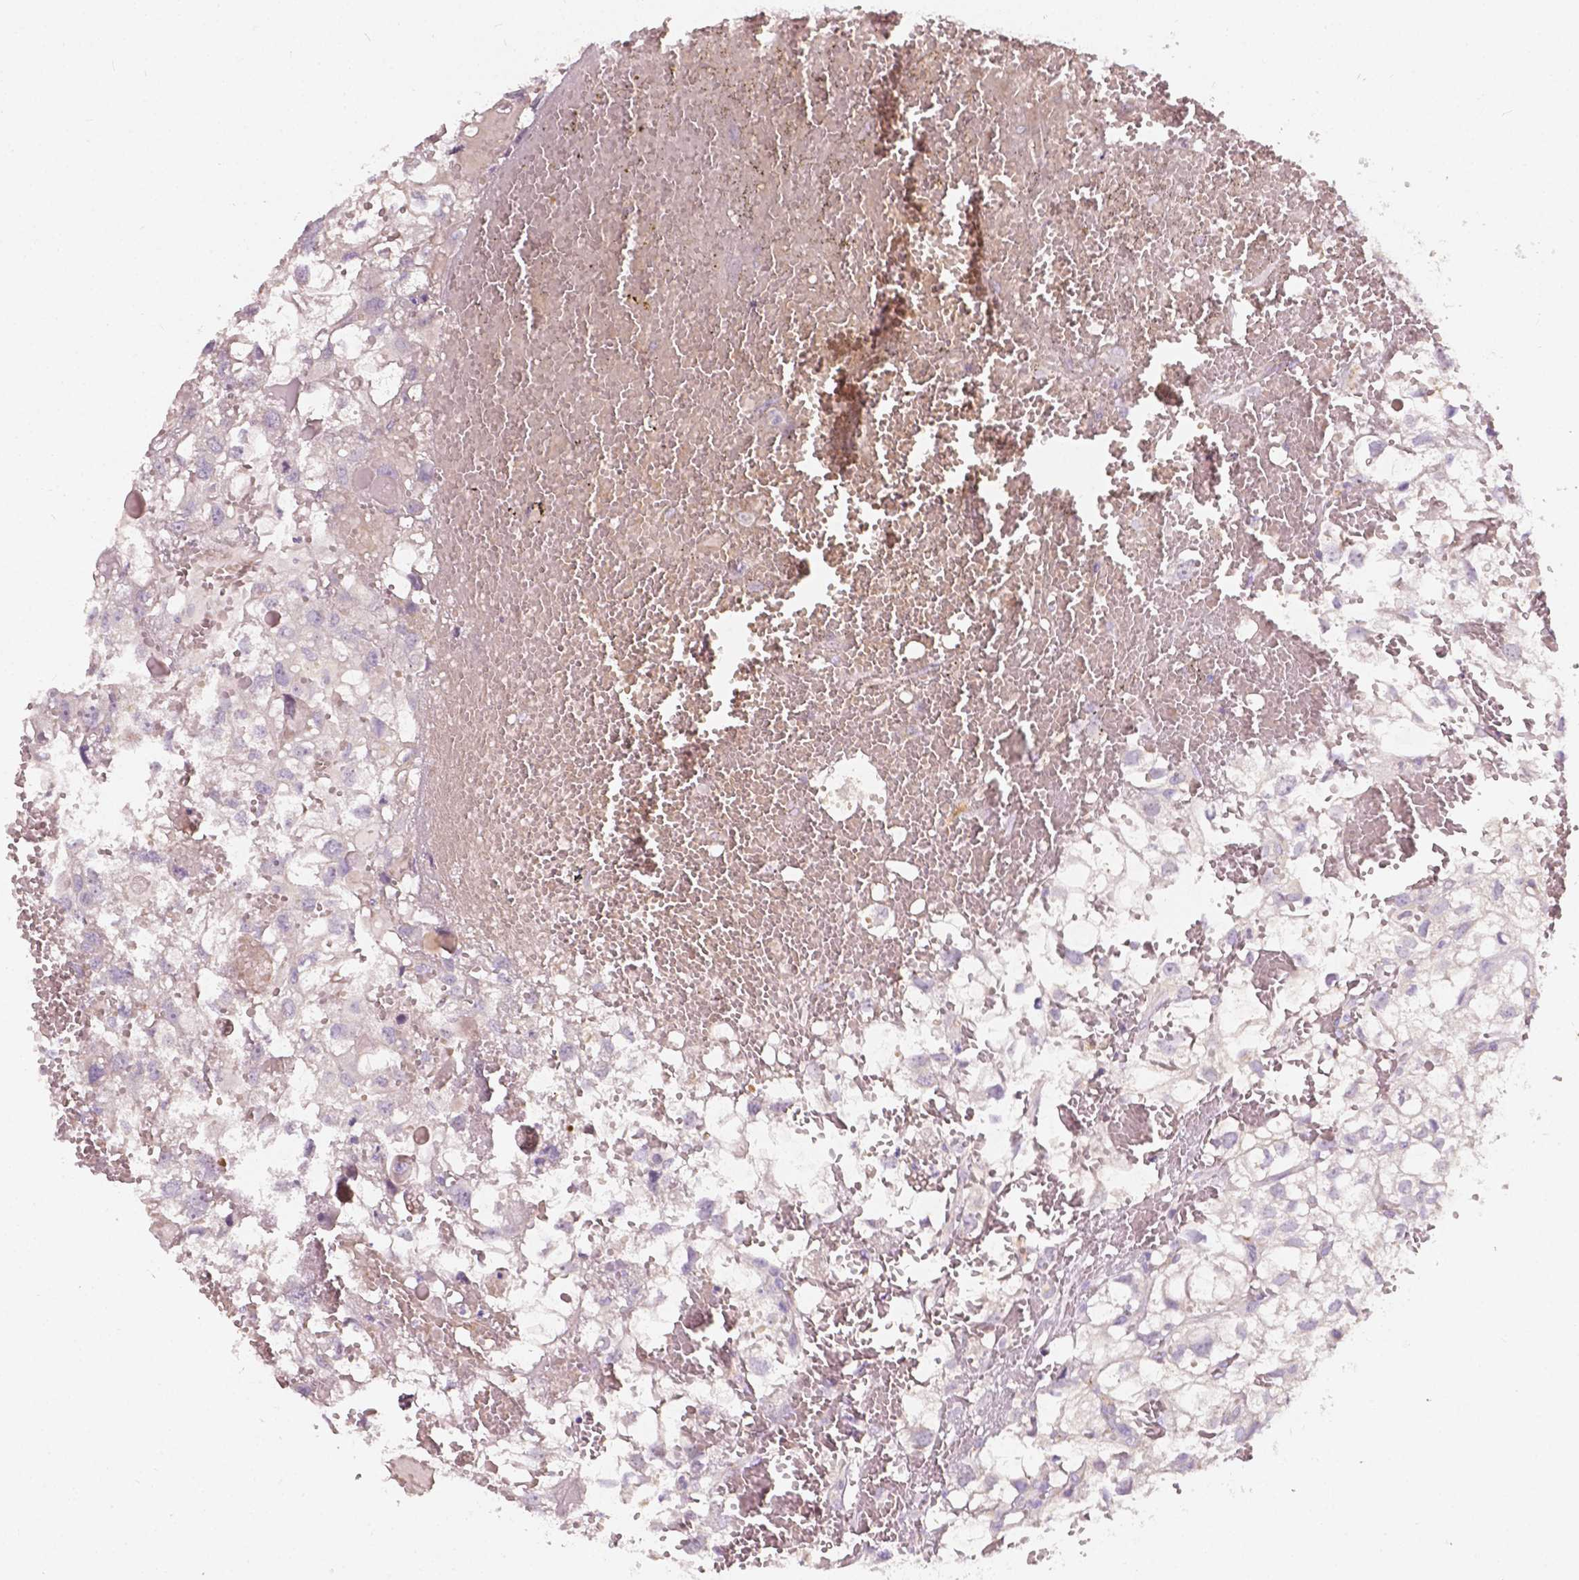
{"staining": {"intensity": "negative", "quantity": "none", "location": "none"}, "tissue": "renal cancer", "cell_type": "Tumor cells", "image_type": "cancer", "snomed": [{"axis": "morphology", "description": "Adenocarcinoma, NOS"}, {"axis": "topography", "description": "Kidney"}], "caption": "An IHC image of renal cancer (adenocarcinoma) is shown. There is no staining in tumor cells of renal cancer (adenocarcinoma). (Stains: DAB IHC with hematoxylin counter stain, Microscopy: brightfield microscopy at high magnification).", "gene": "SLC22A4", "patient": {"sex": "male", "age": 56}}